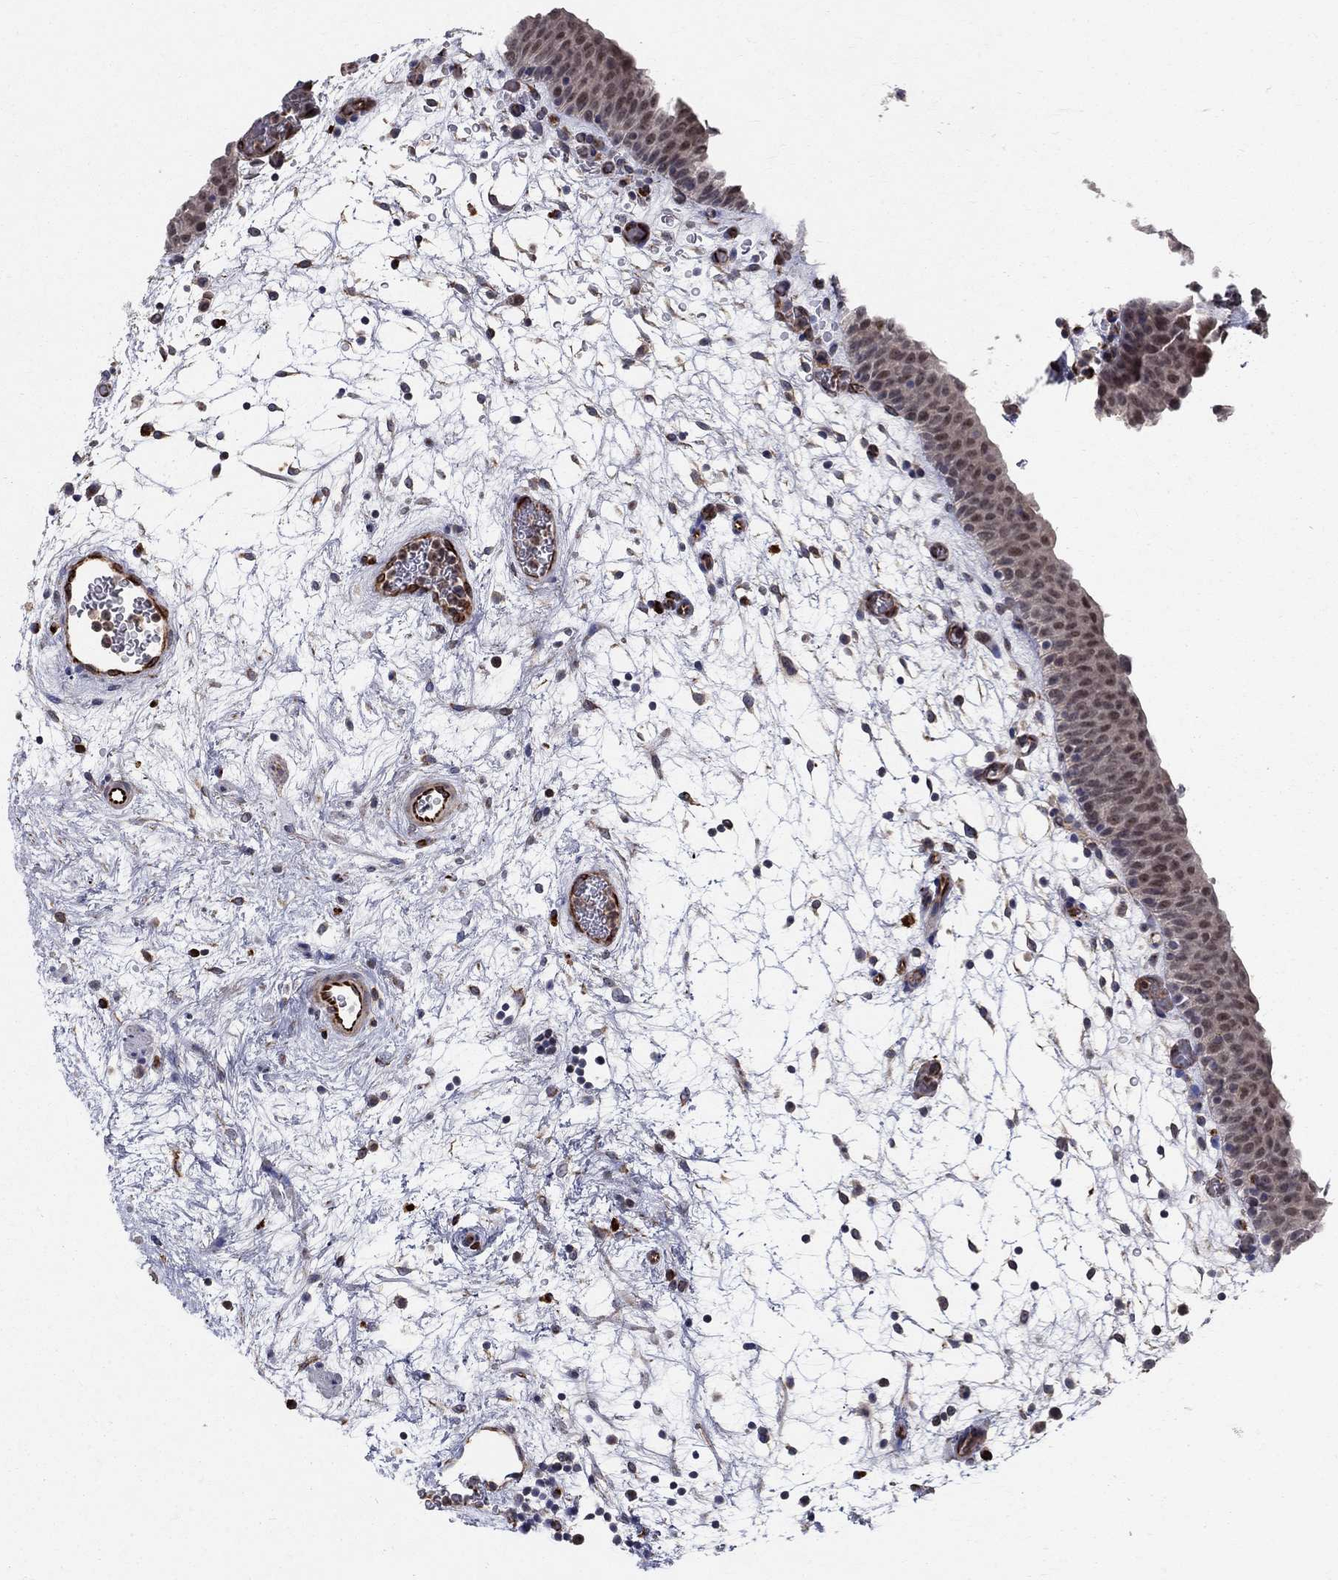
{"staining": {"intensity": "moderate", "quantity": "<25%", "location": "nuclear"}, "tissue": "urinary bladder", "cell_type": "Urothelial cells", "image_type": "normal", "snomed": [{"axis": "morphology", "description": "Normal tissue, NOS"}, {"axis": "topography", "description": "Urinary bladder"}], "caption": "Moderate nuclear protein expression is appreciated in approximately <25% of urothelial cells in urinary bladder.", "gene": "MSRA", "patient": {"sex": "male", "age": 37}}